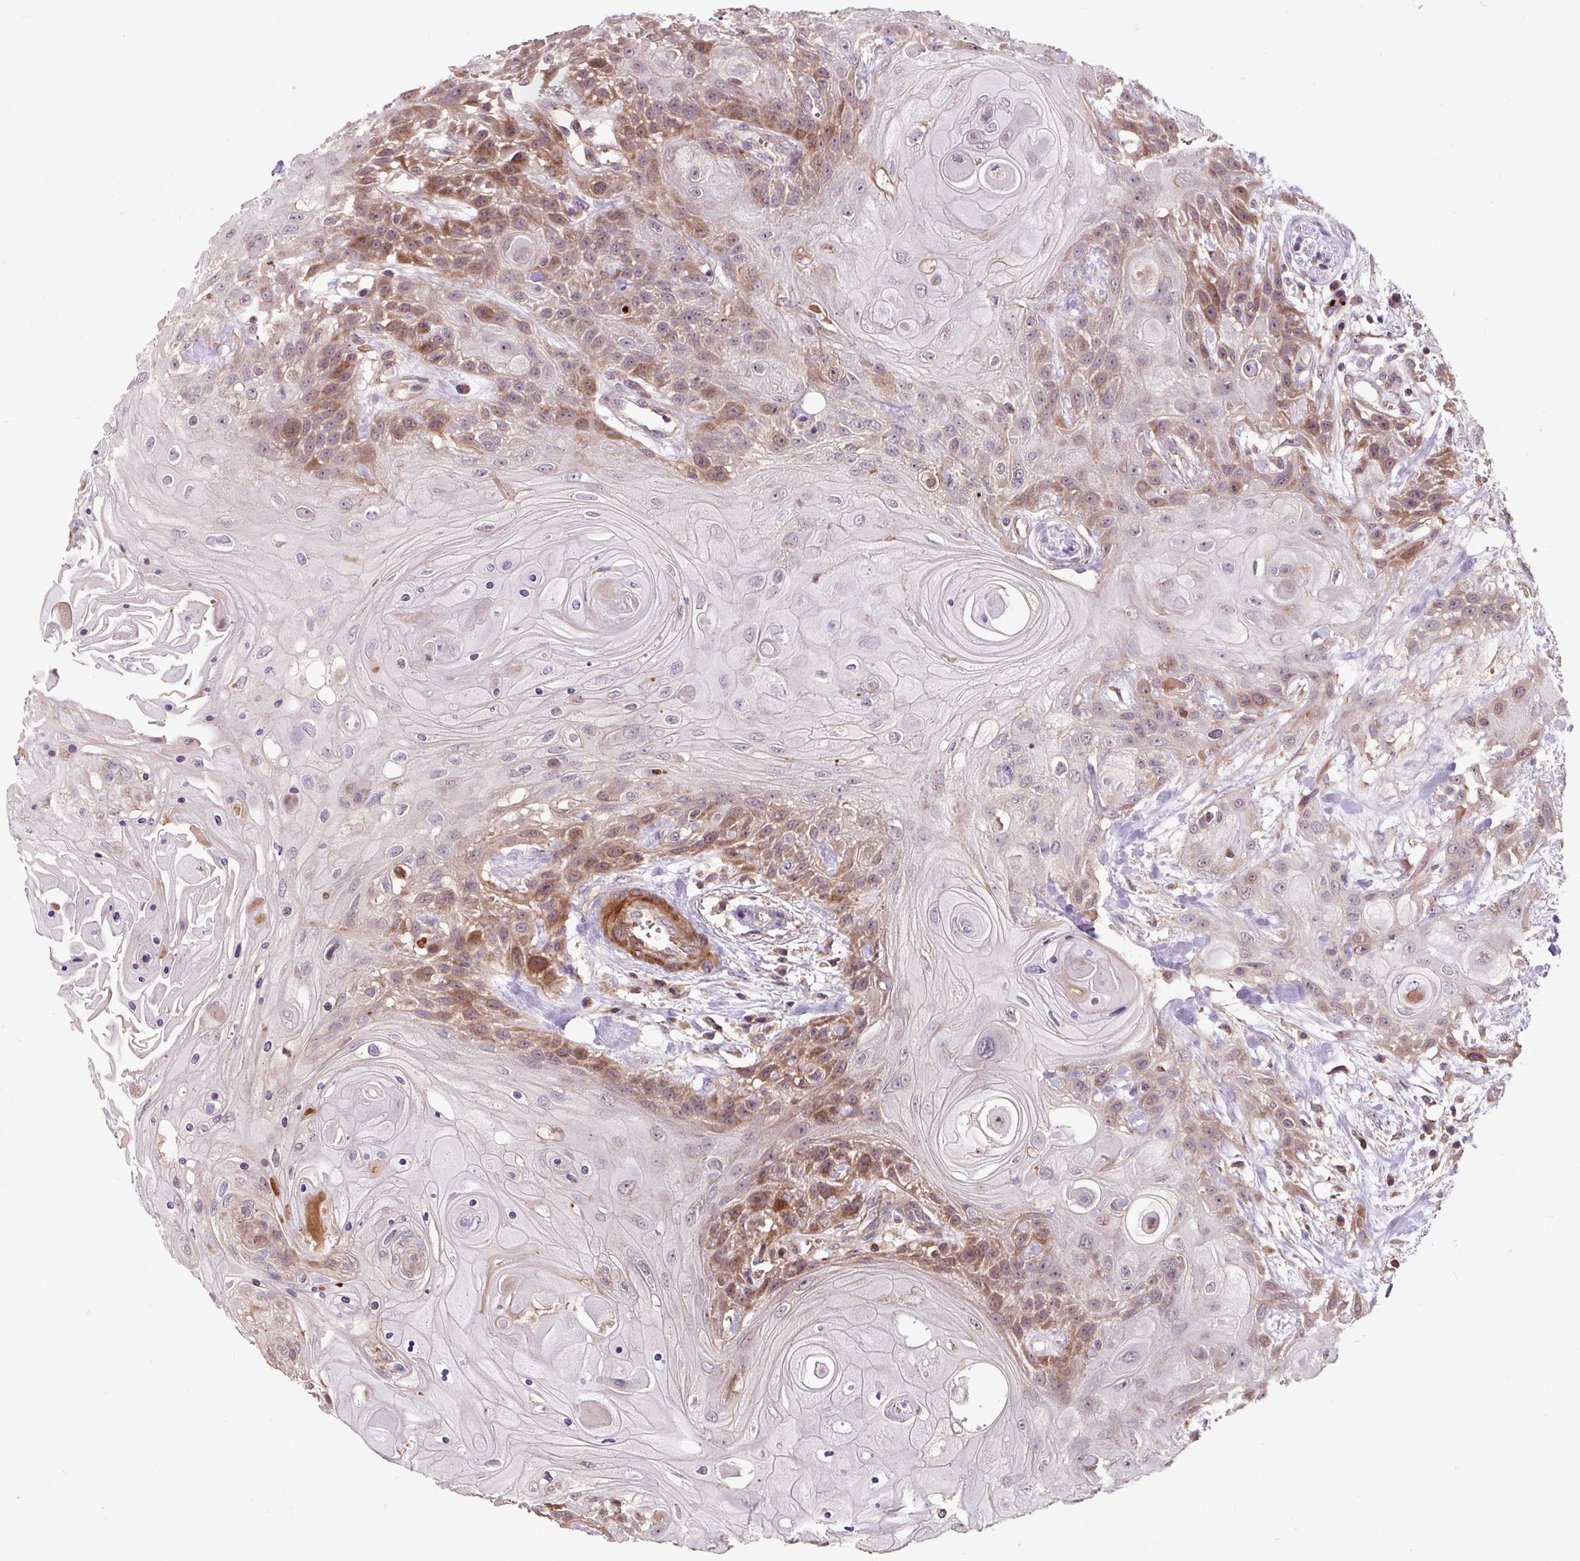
{"staining": {"intensity": "moderate", "quantity": "25%-75%", "location": "cytoplasmic/membranous"}, "tissue": "head and neck cancer", "cell_type": "Tumor cells", "image_type": "cancer", "snomed": [{"axis": "morphology", "description": "Squamous cell carcinoma, NOS"}, {"axis": "topography", "description": "Head-Neck"}], "caption": "Brown immunohistochemical staining in head and neck cancer (squamous cell carcinoma) shows moderate cytoplasmic/membranous expression in approximately 25%-75% of tumor cells.", "gene": "PRIMPOL", "patient": {"sex": "female", "age": 43}}